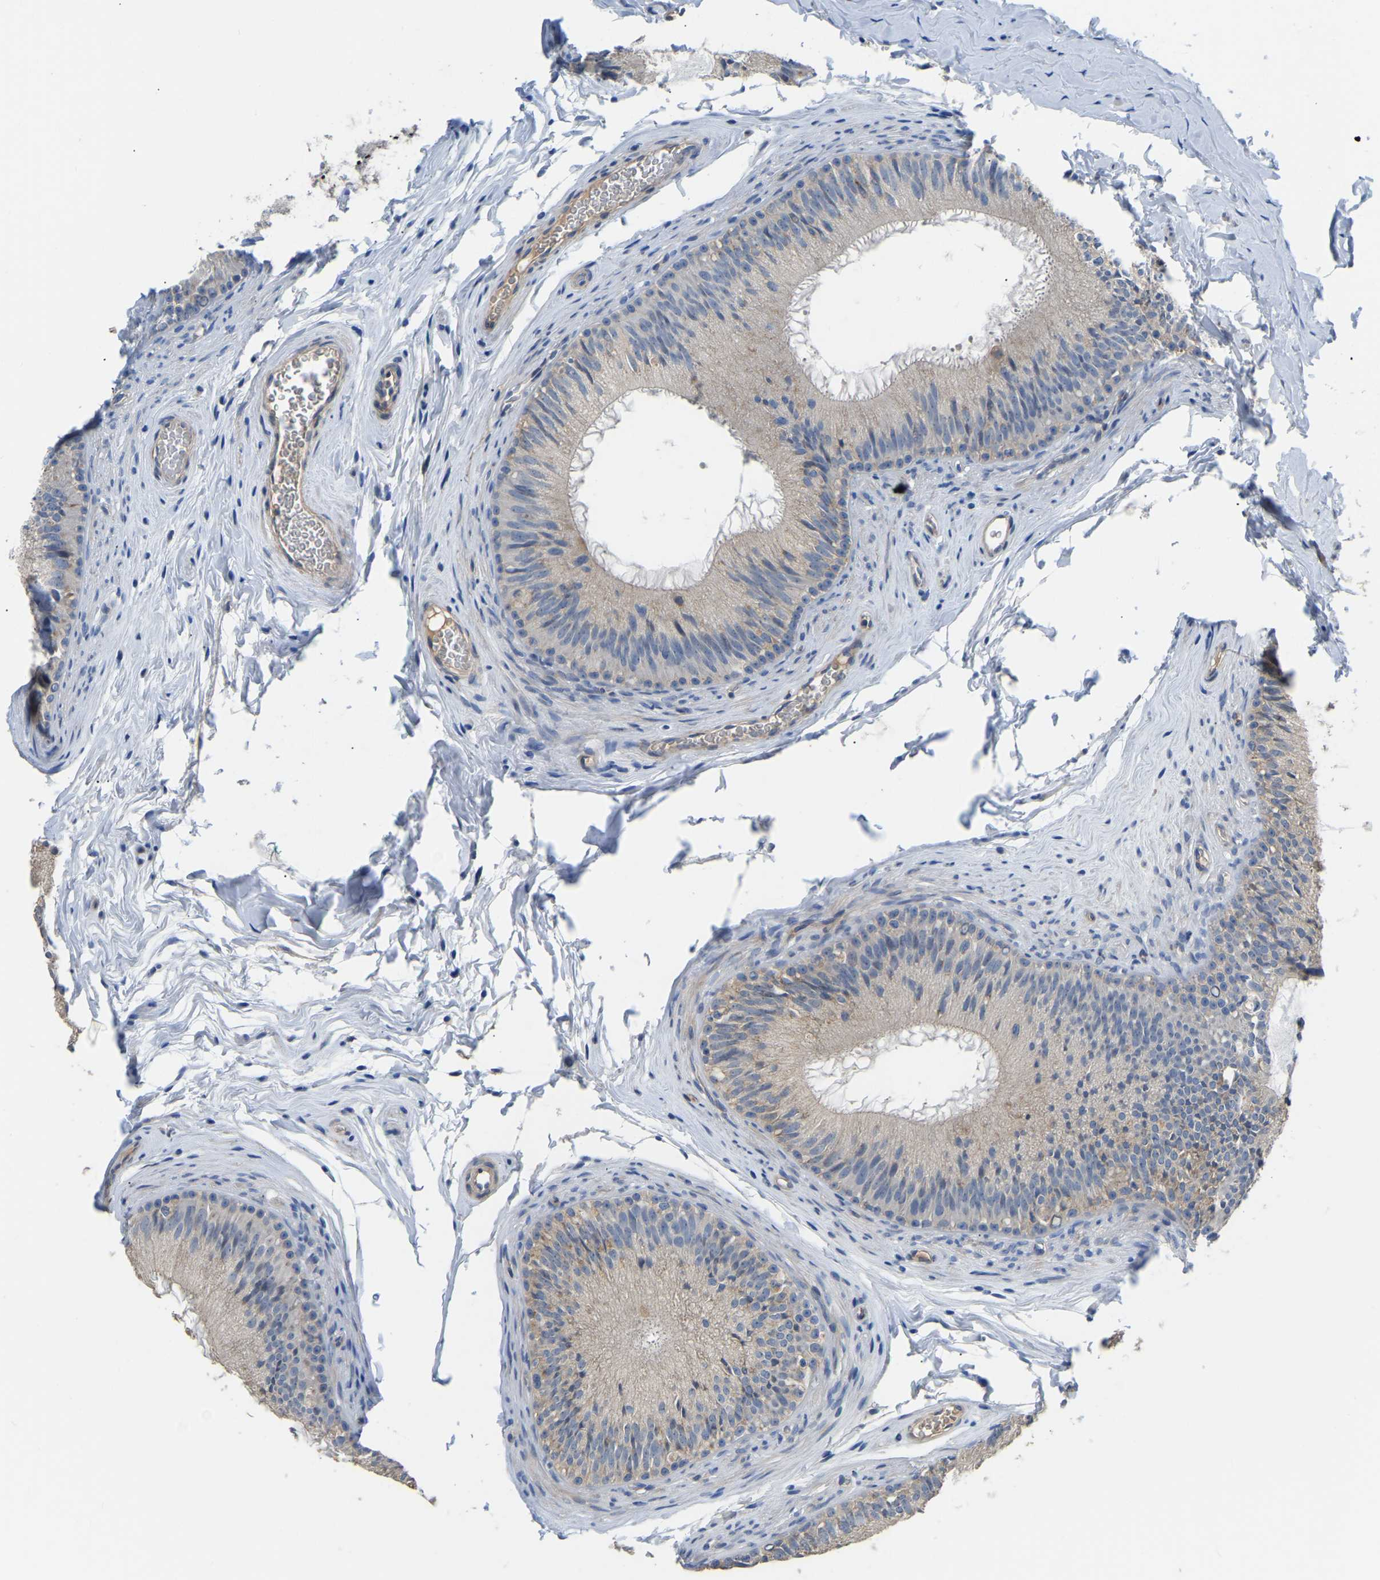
{"staining": {"intensity": "weak", "quantity": "<25%", "location": "cytoplasmic/membranous"}, "tissue": "epididymis", "cell_type": "Glandular cells", "image_type": "normal", "snomed": [{"axis": "morphology", "description": "Normal tissue, NOS"}, {"axis": "topography", "description": "Testis"}, {"axis": "topography", "description": "Epididymis"}], "caption": "This is a photomicrograph of IHC staining of normal epididymis, which shows no expression in glandular cells.", "gene": "HIGD2B", "patient": {"sex": "male", "age": 36}}